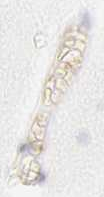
{"staining": {"intensity": "negative", "quantity": "none", "location": "none"}, "tissue": "hippocampus", "cell_type": "Glial cells", "image_type": "normal", "snomed": [{"axis": "morphology", "description": "Normal tissue, NOS"}, {"axis": "topography", "description": "Hippocampus"}], "caption": "An image of hippocampus stained for a protein exhibits no brown staining in glial cells. (DAB IHC visualized using brightfield microscopy, high magnification).", "gene": "ITGA5", "patient": {"sex": "male", "age": 45}}